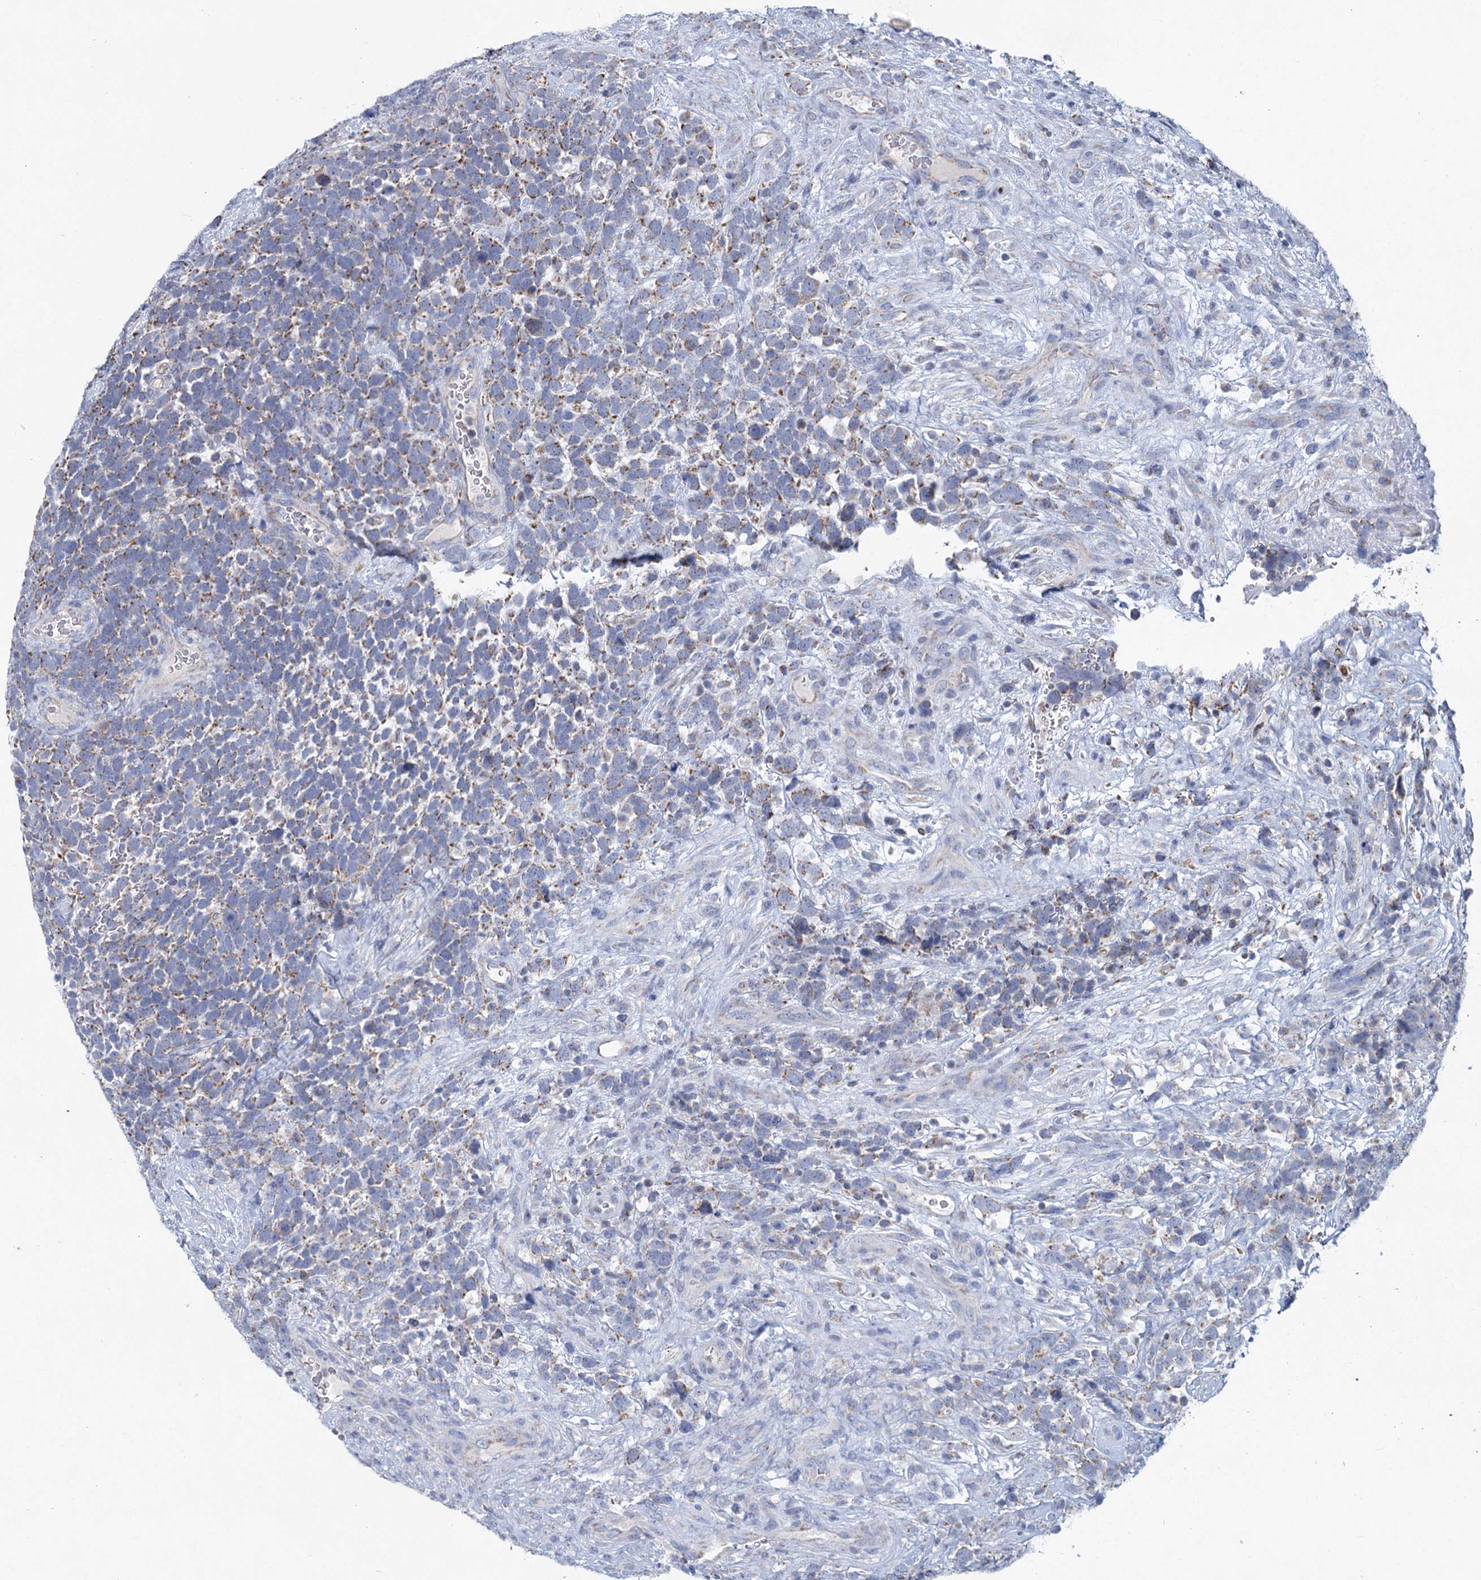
{"staining": {"intensity": "moderate", "quantity": "25%-75%", "location": "cytoplasmic/membranous"}, "tissue": "urothelial cancer", "cell_type": "Tumor cells", "image_type": "cancer", "snomed": [{"axis": "morphology", "description": "Urothelial carcinoma, High grade"}, {"axis": "topography", "description": "Urinary bladder"}], "caption": "Urothelial carcinoma (high-grade) stained with a protein marker reveals moderate staining in tumor cells.", "gene": "NDUFC2", "patient": {"sex": "female", "age": 82}}